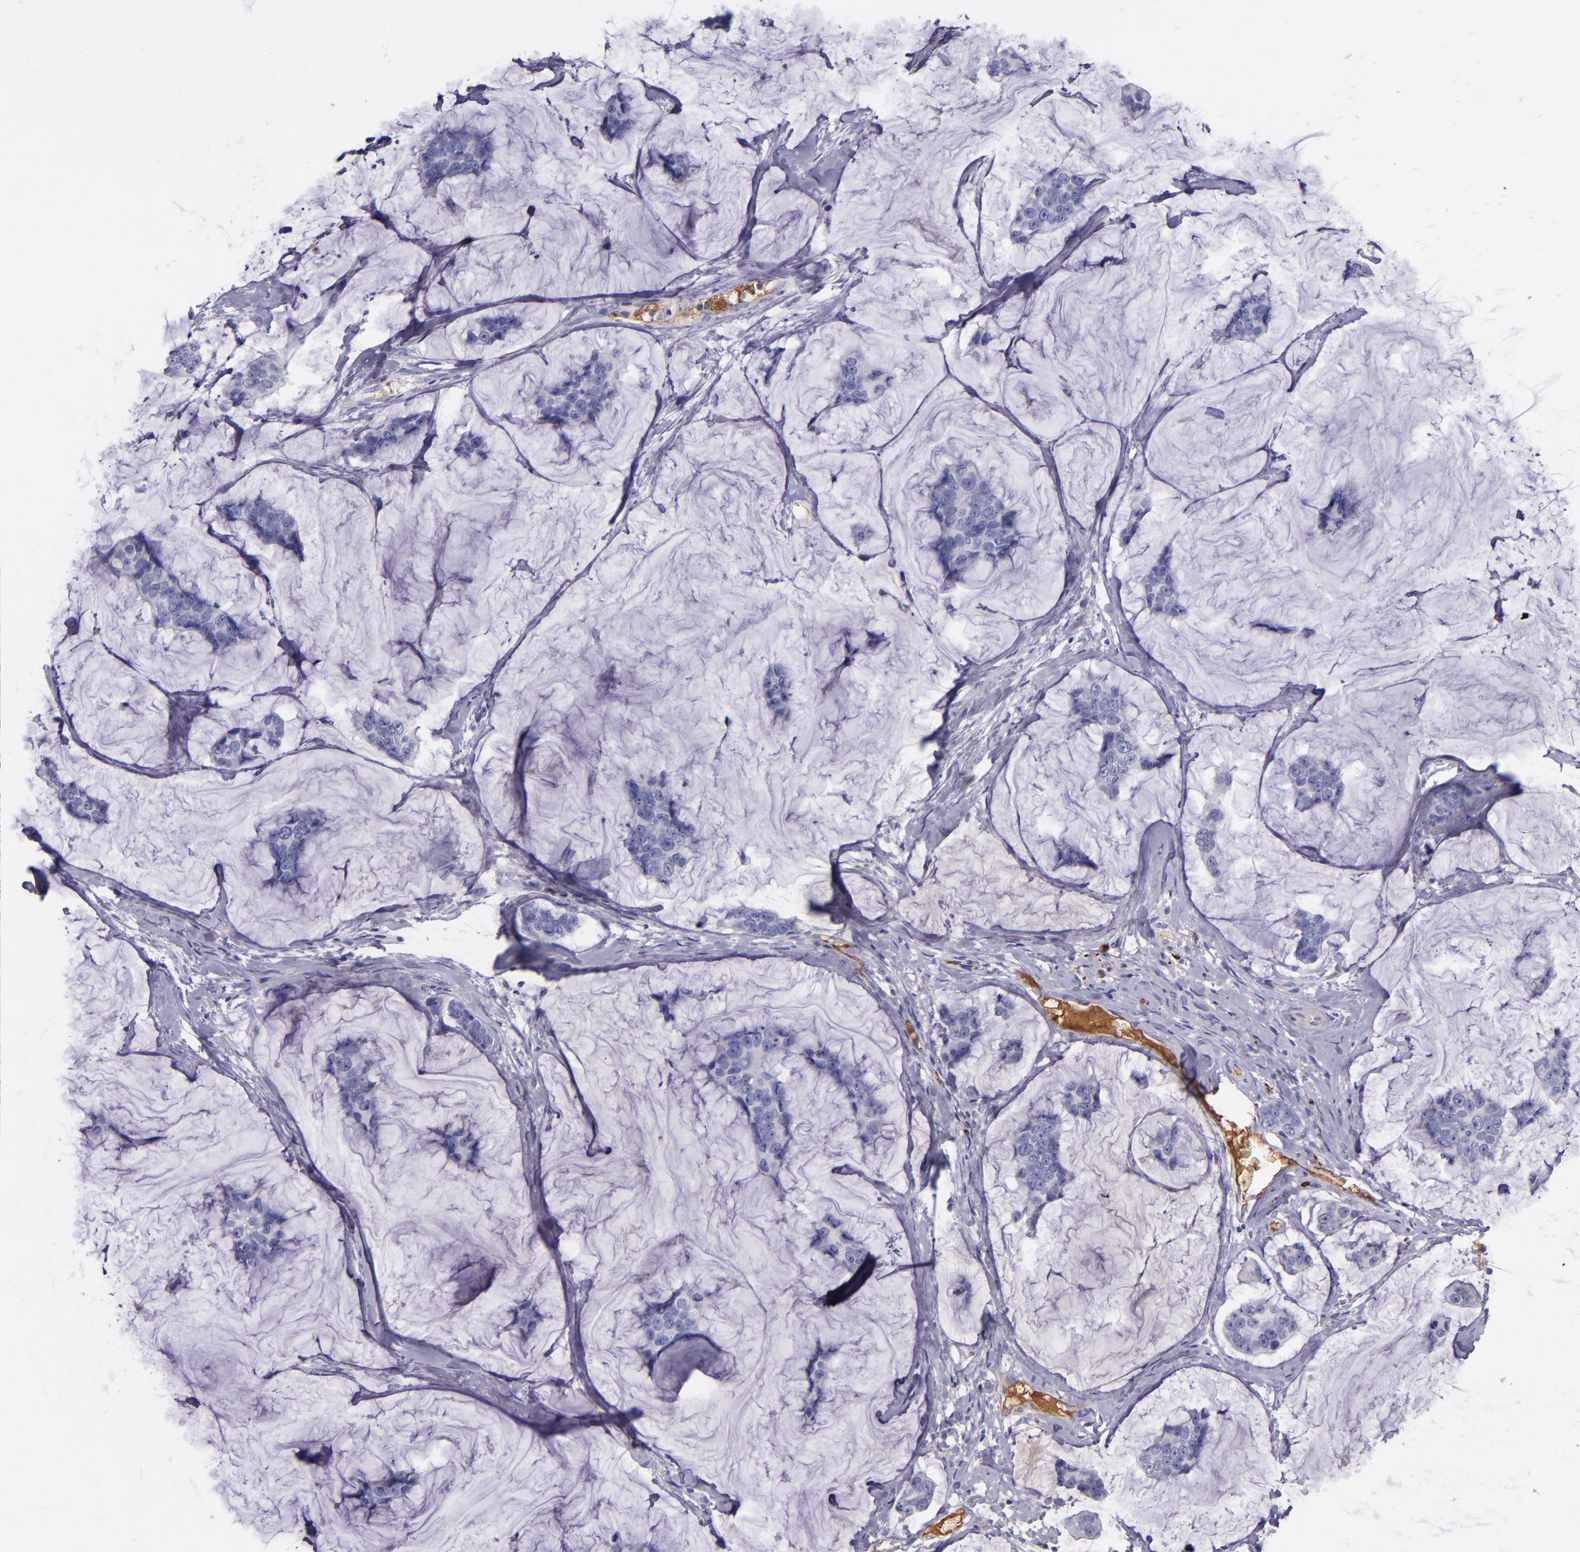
{"staining": {"intensity": "negative", "quantity": "none", "location": "none"}, "tissue": "breast cancer", "cell_type": "Tumor cells", "image_type": "cancer", "snomed": [{"axis": "morphology", "description": "Normal tissue, NOS"}, {"axis": "morphology", "description": "Duct carcinoma"}, {"axis": "topography", "description": "Breast"}], "caption": "DAB immunohistochemical staining of human breast cancer demonstrates no significant expression in tumor cells.", "gene": "KNG1", "patient": {"sex": "female", "age": 50}}